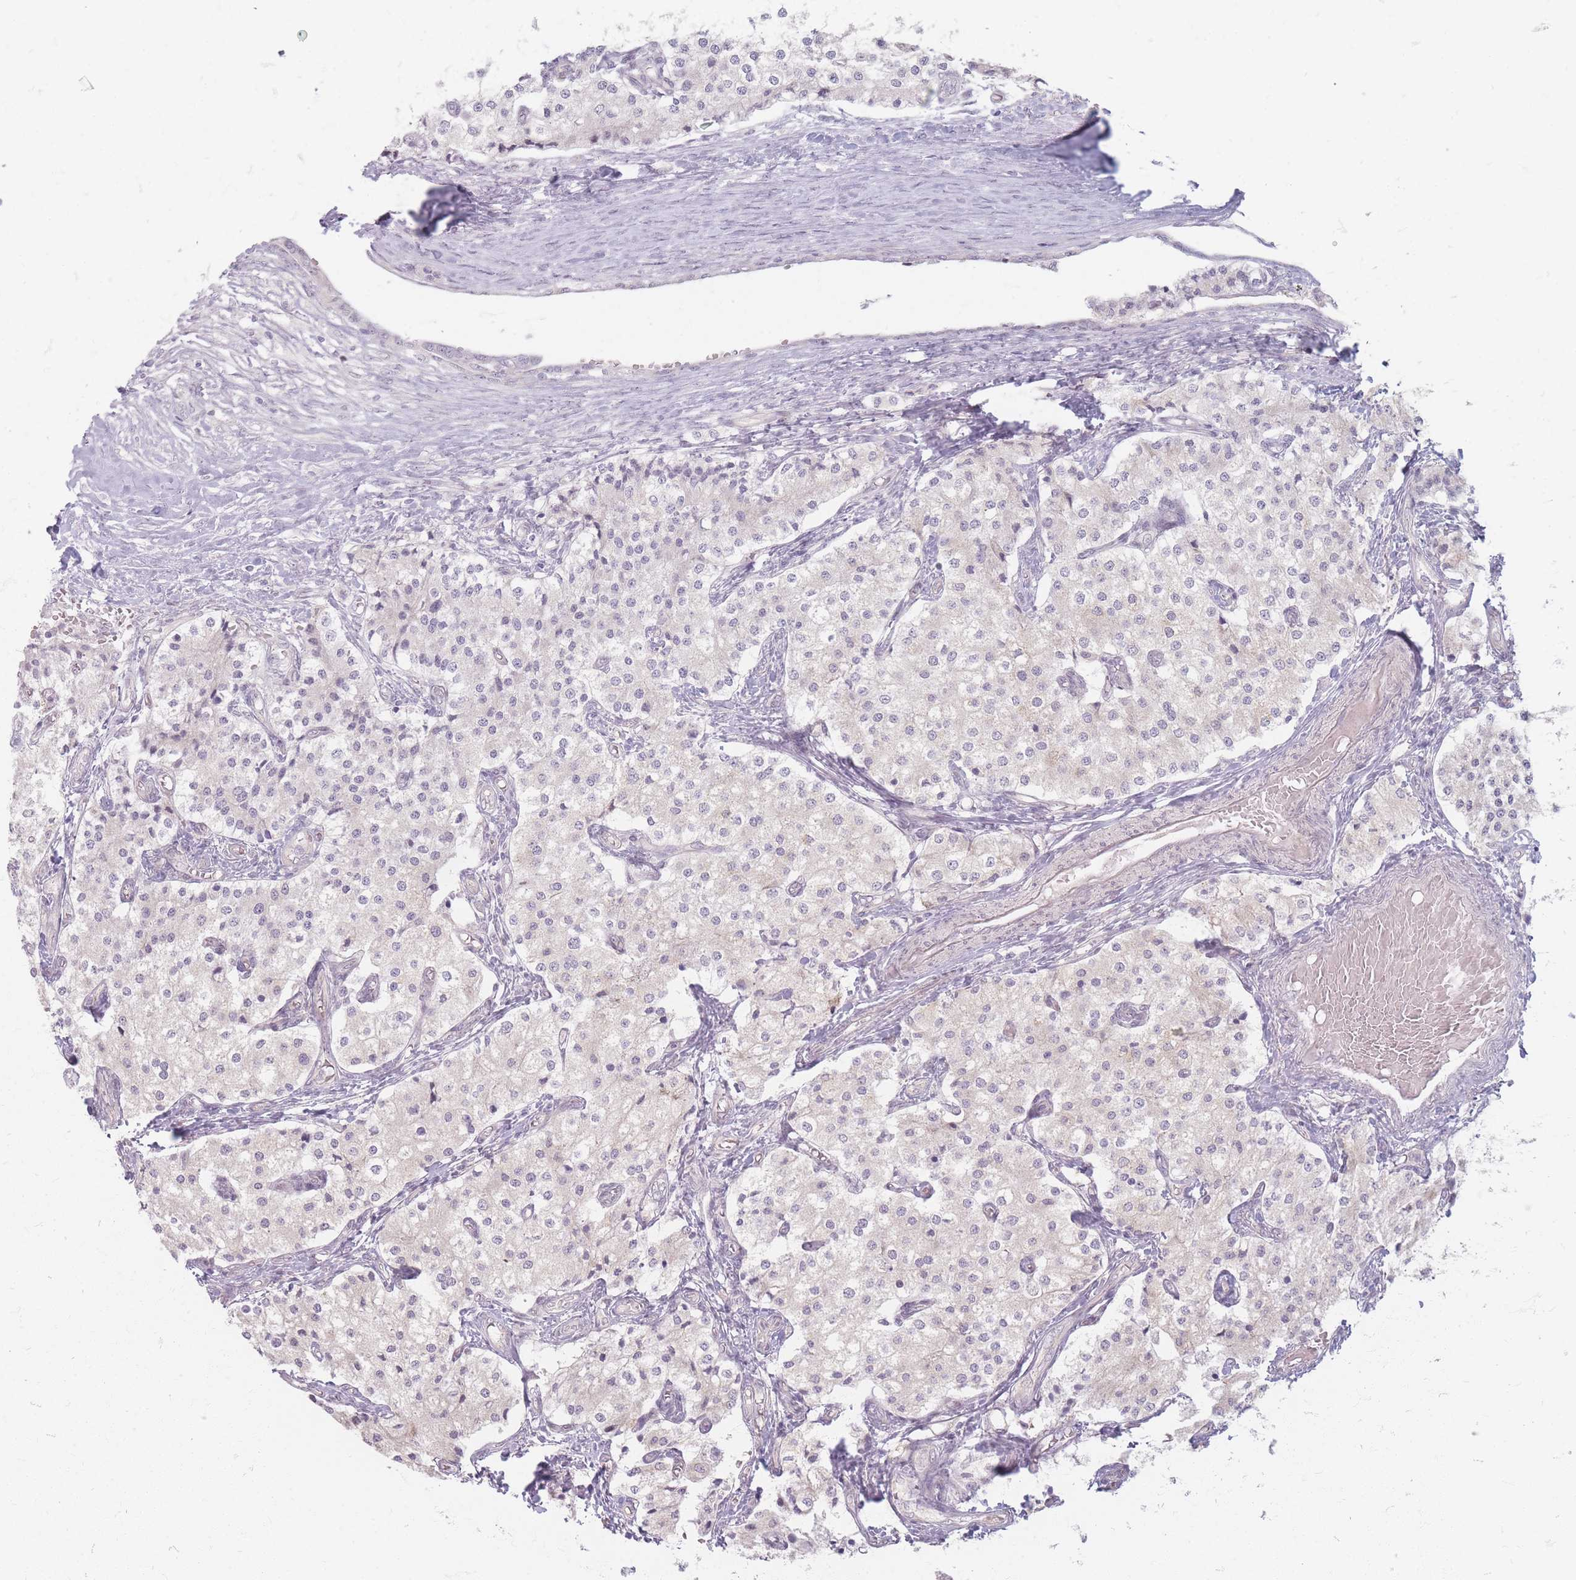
{"staining": {"intensity": "weak", "quantity": "<25%", "location": "cytoplasmic/membranous"}, "tissue": "carcinoid", "cell_type": "Tumor cells", "image_type": "cancer", "snomed": [{"axis": "morphology", "description": "Carcinoid, malignant, NOS"}, {"axis": "topography", "description": "Colon"}], "caption": "A histopathology image of human malignant carcinoid is negative for staining in tumor cells.", "gene": "GABRA6", "patient": {"sex": "female", "age": 52}}